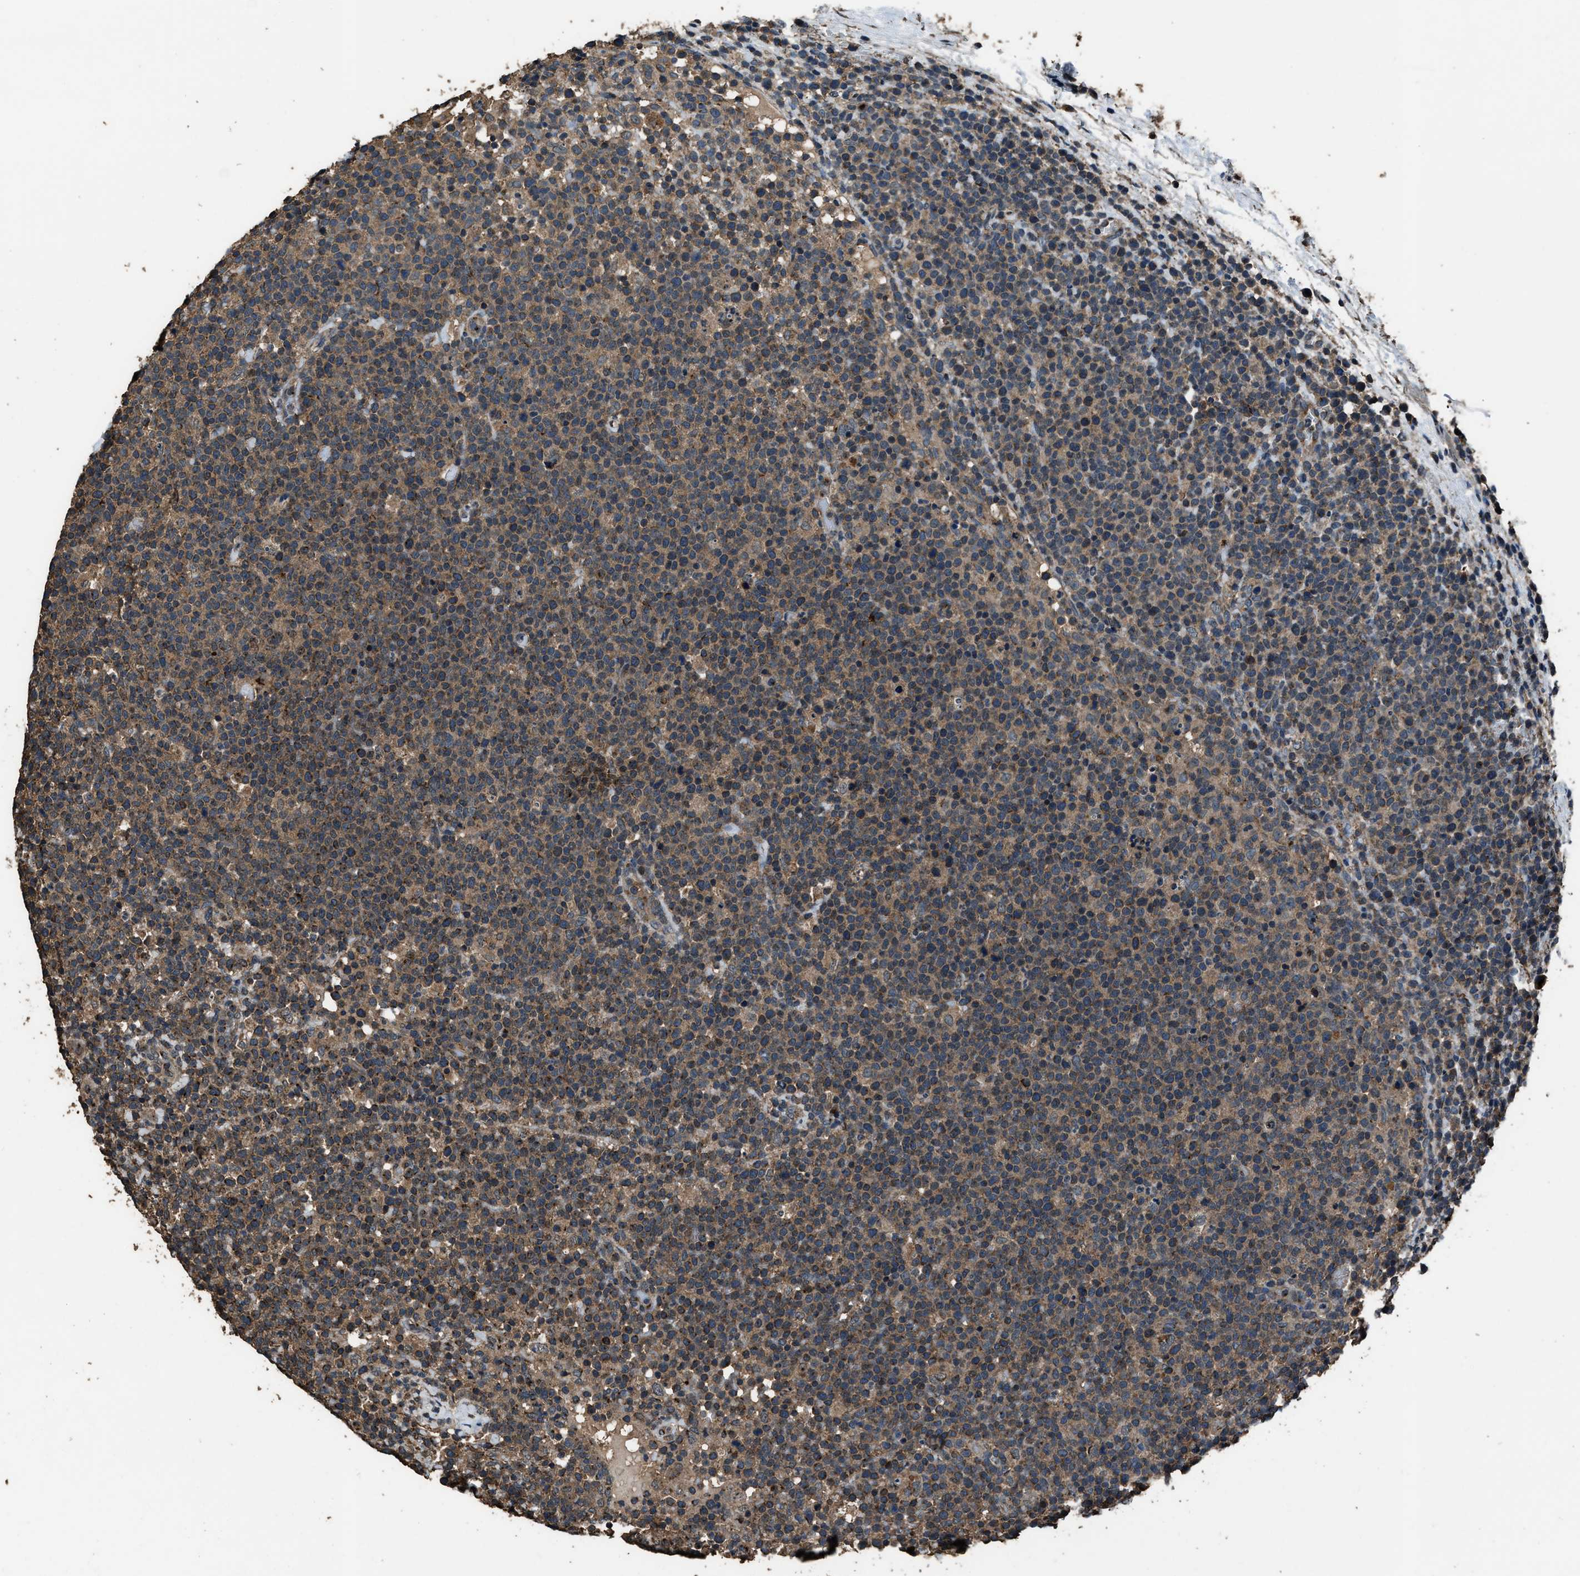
{"staining": {"intensity": "moderate", "quantity": "25%-75%", "location": "cytoplasmic/membranous"}, "tissue": "lymphoma", "cell_type": "Tumor cells", "image_type": "cancer", "snomed": [{"axis": "morphology", "description": "Malignant lymphoma, non-Hodgkin's type, High grade"}, {"axis": "topography", "description": "Lymph node"}], "caption": "Protein analysis of high-grade malignant lymphoma, non-Hodgkin's type tissue displays moderate cytoplasmic/membranous positivity in approximately 25%-75% of tumor cells.", "gene": "SLC38A10", "patient": {"sex": "male", "age": 61}}